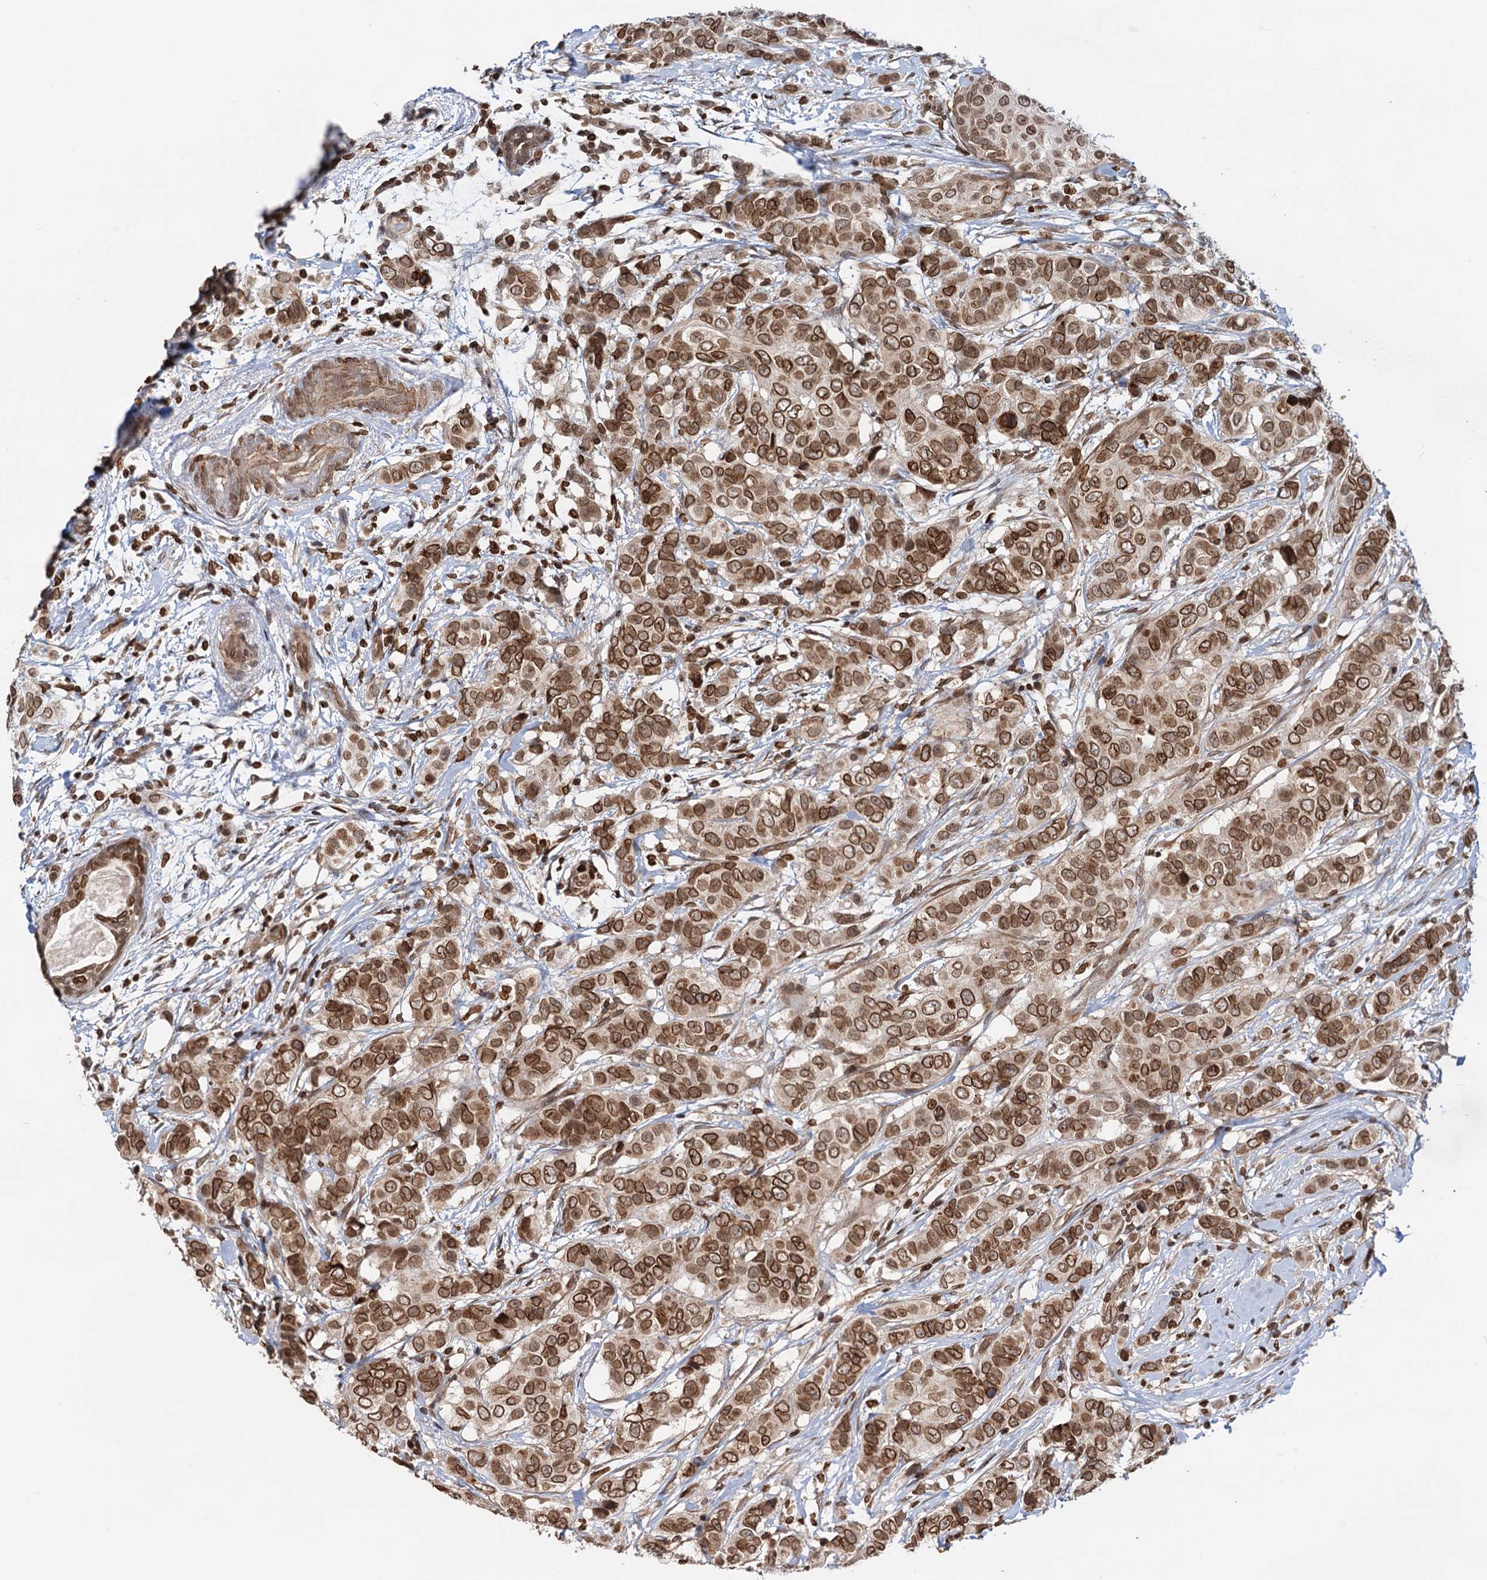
{"staining": {"intensity": "strong", "quantity": ">75%", "location": "cytoplasmic/membranous,nuclear"}, "tissue": "breast cancer", "cell_type": "Tumor cells", "image_type": "cancer", "snomed": [{"axis": "morphology", "description": "Lobular carcinoma"}, {"axis": "topography", "description": "Breast"}], "caption": "Approximately >75% of tumor cells in human breast cancer (lobular carcinoma) exhibit strong cytoplasmic/membranous and nuclear protein staining as visualized by brown immunohistochemical staining.", "gene": "ZC3H13", "patient": {"sex": "female", "age": 51}}